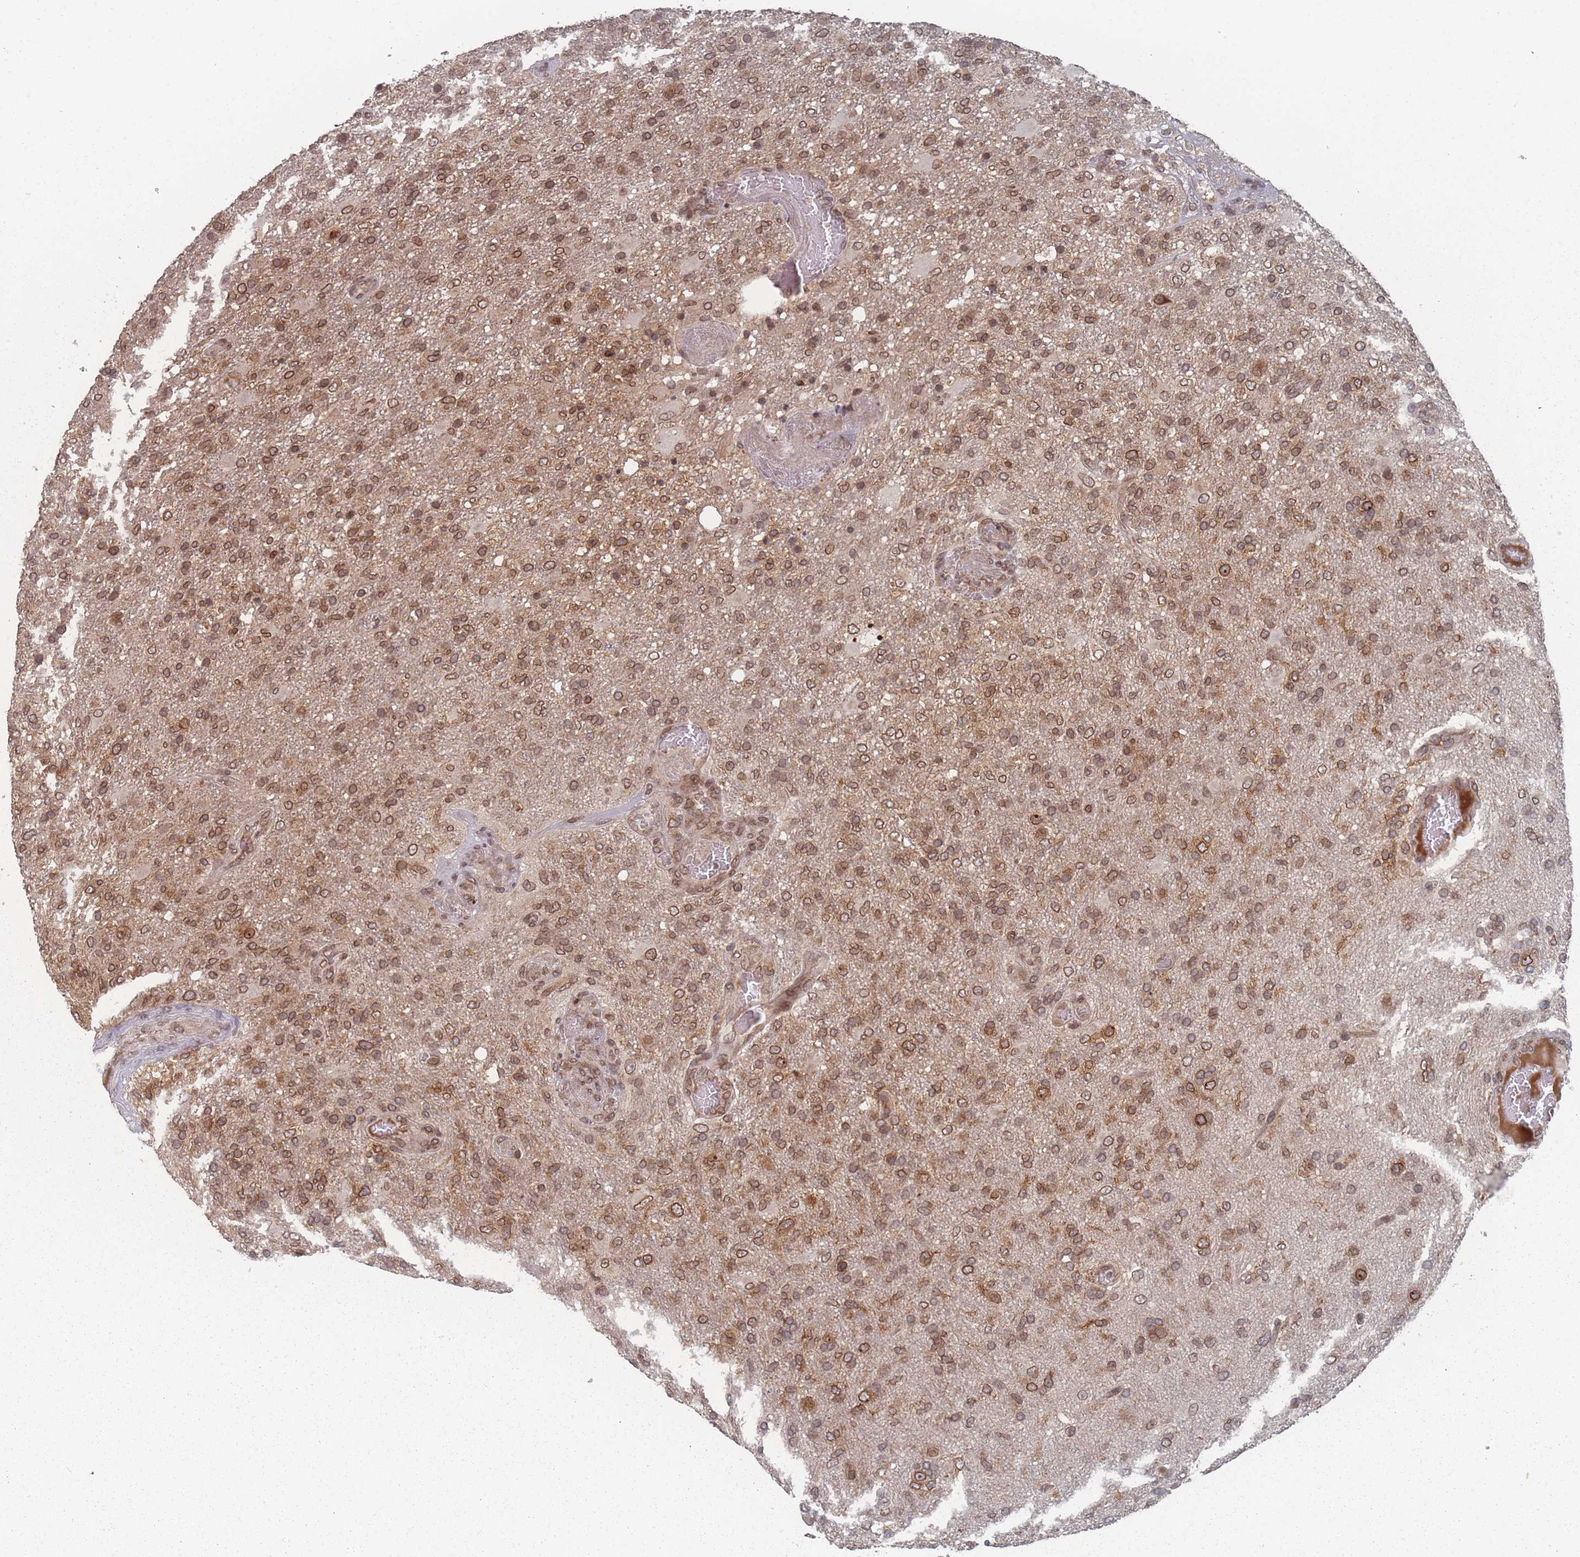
{"staining": {"intensity": "moderate", "quantity": ">75%", "location": "cytoplasmic/membranous,nuclear"}, "tissue": "glioma", "cell_type": "Tumor cells", "image_type": "cancer", "snomed": [{"axis": "morphology", "description": "Glioma, malignant, High grade"}, {"axis": "topography", "description": "Brain"}], "caption": "Immunohistochemical staining of human malignant glioma (high-grade) demonstrates medium levels of moderate cytoplasmic/membranous and nuclear expression in about >75% of tumor cells.", "gene": "TBC1D25", "patient": {"sex": "female", "age": 74}}